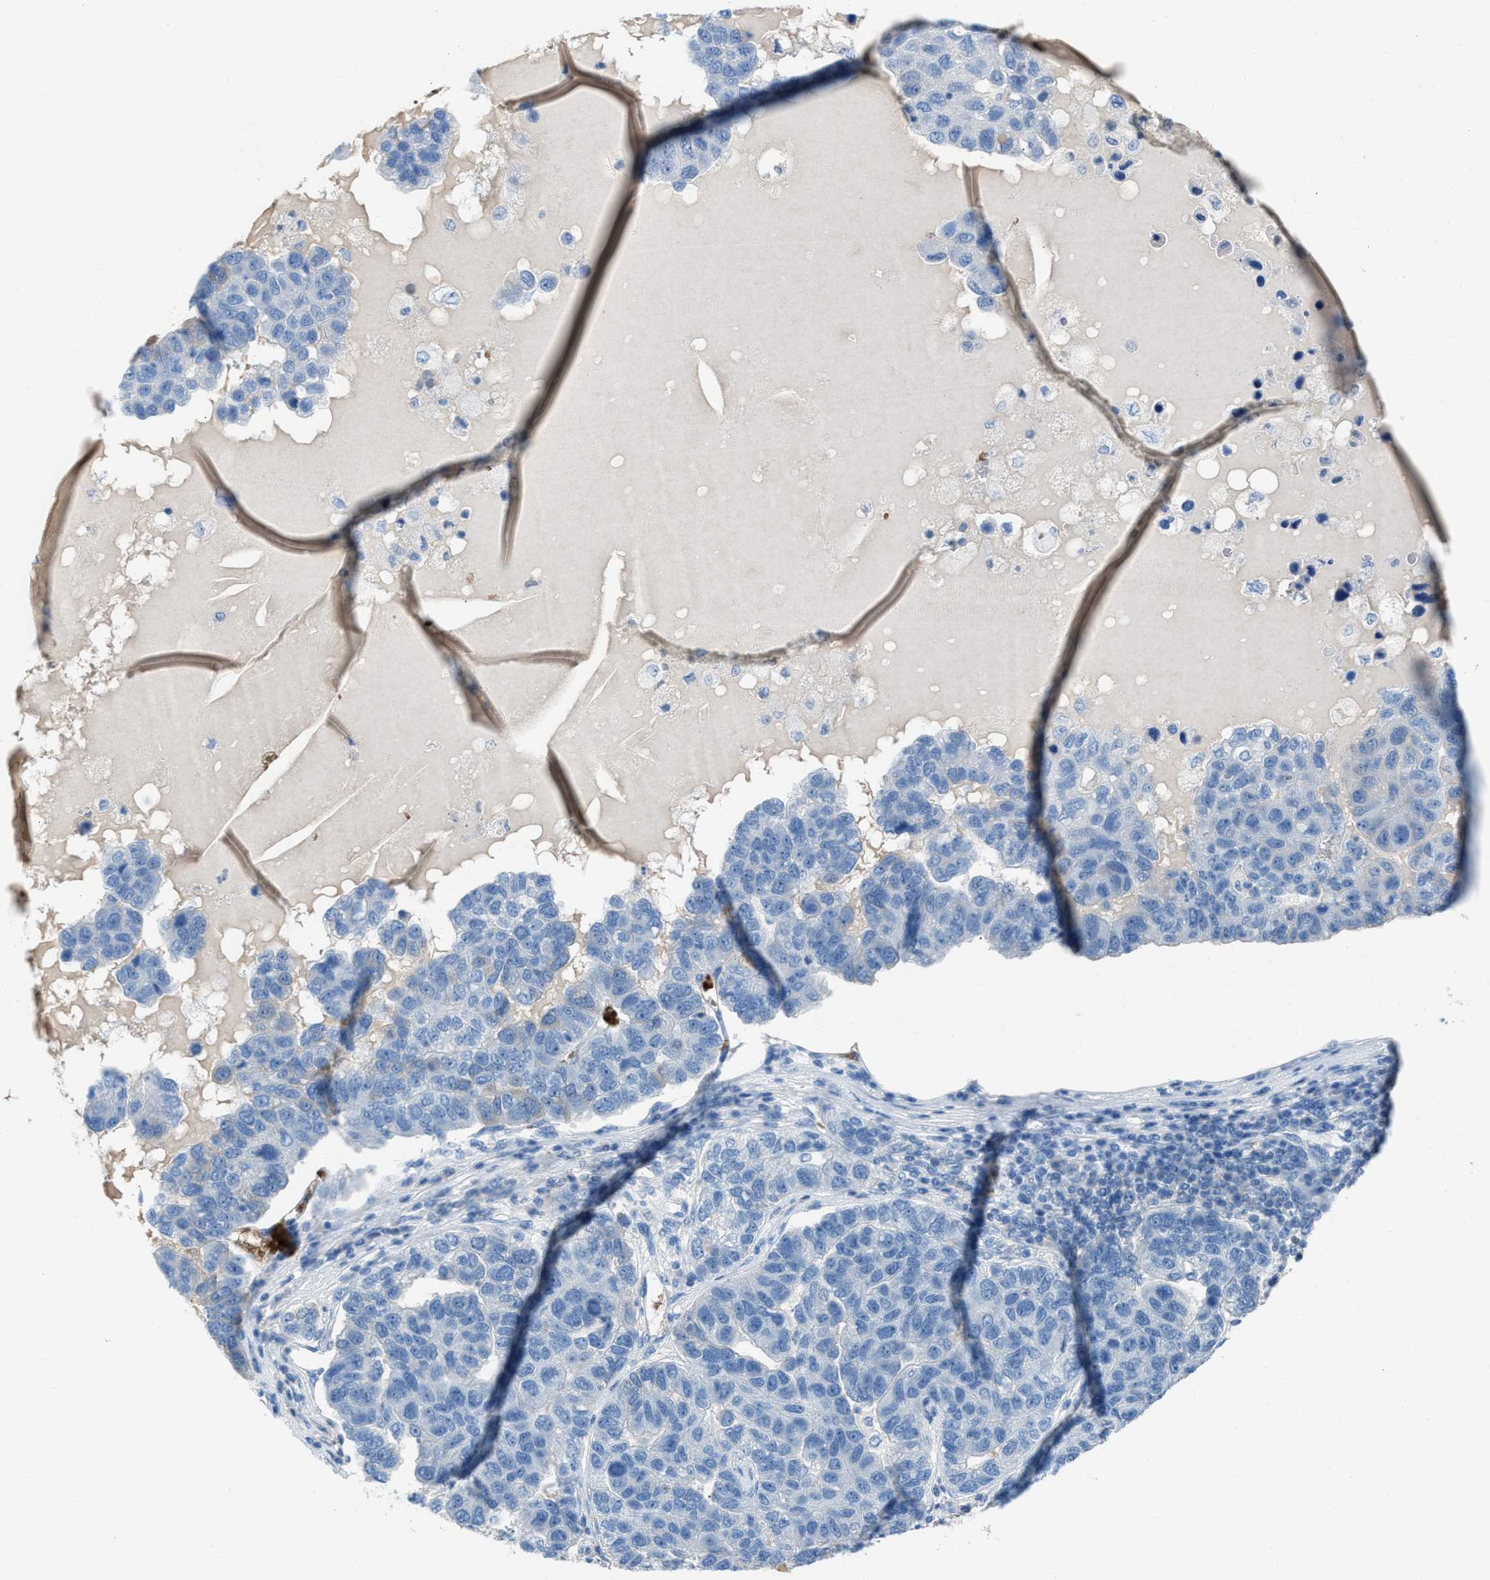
{"staining": {"intensity": "negative", "quantity": "none", "location": "none"}, "tissue": "pancreatic cancer", "cell_type": "Tumor cells", "image_type": "cancer", "snomed": [{"axis": "morphology", "description": "Adenocarcinoma, NOS"}, {"axis": "topography", "description": "Pancreas"}], "caption": "A histopathology image of human adenocarcinoma (pancreatic) is negative for staining in tumor cells. Nuclei are stained in blue.", "gene": "CFAP77", "patient": {"sex": "female", "age": 61}}